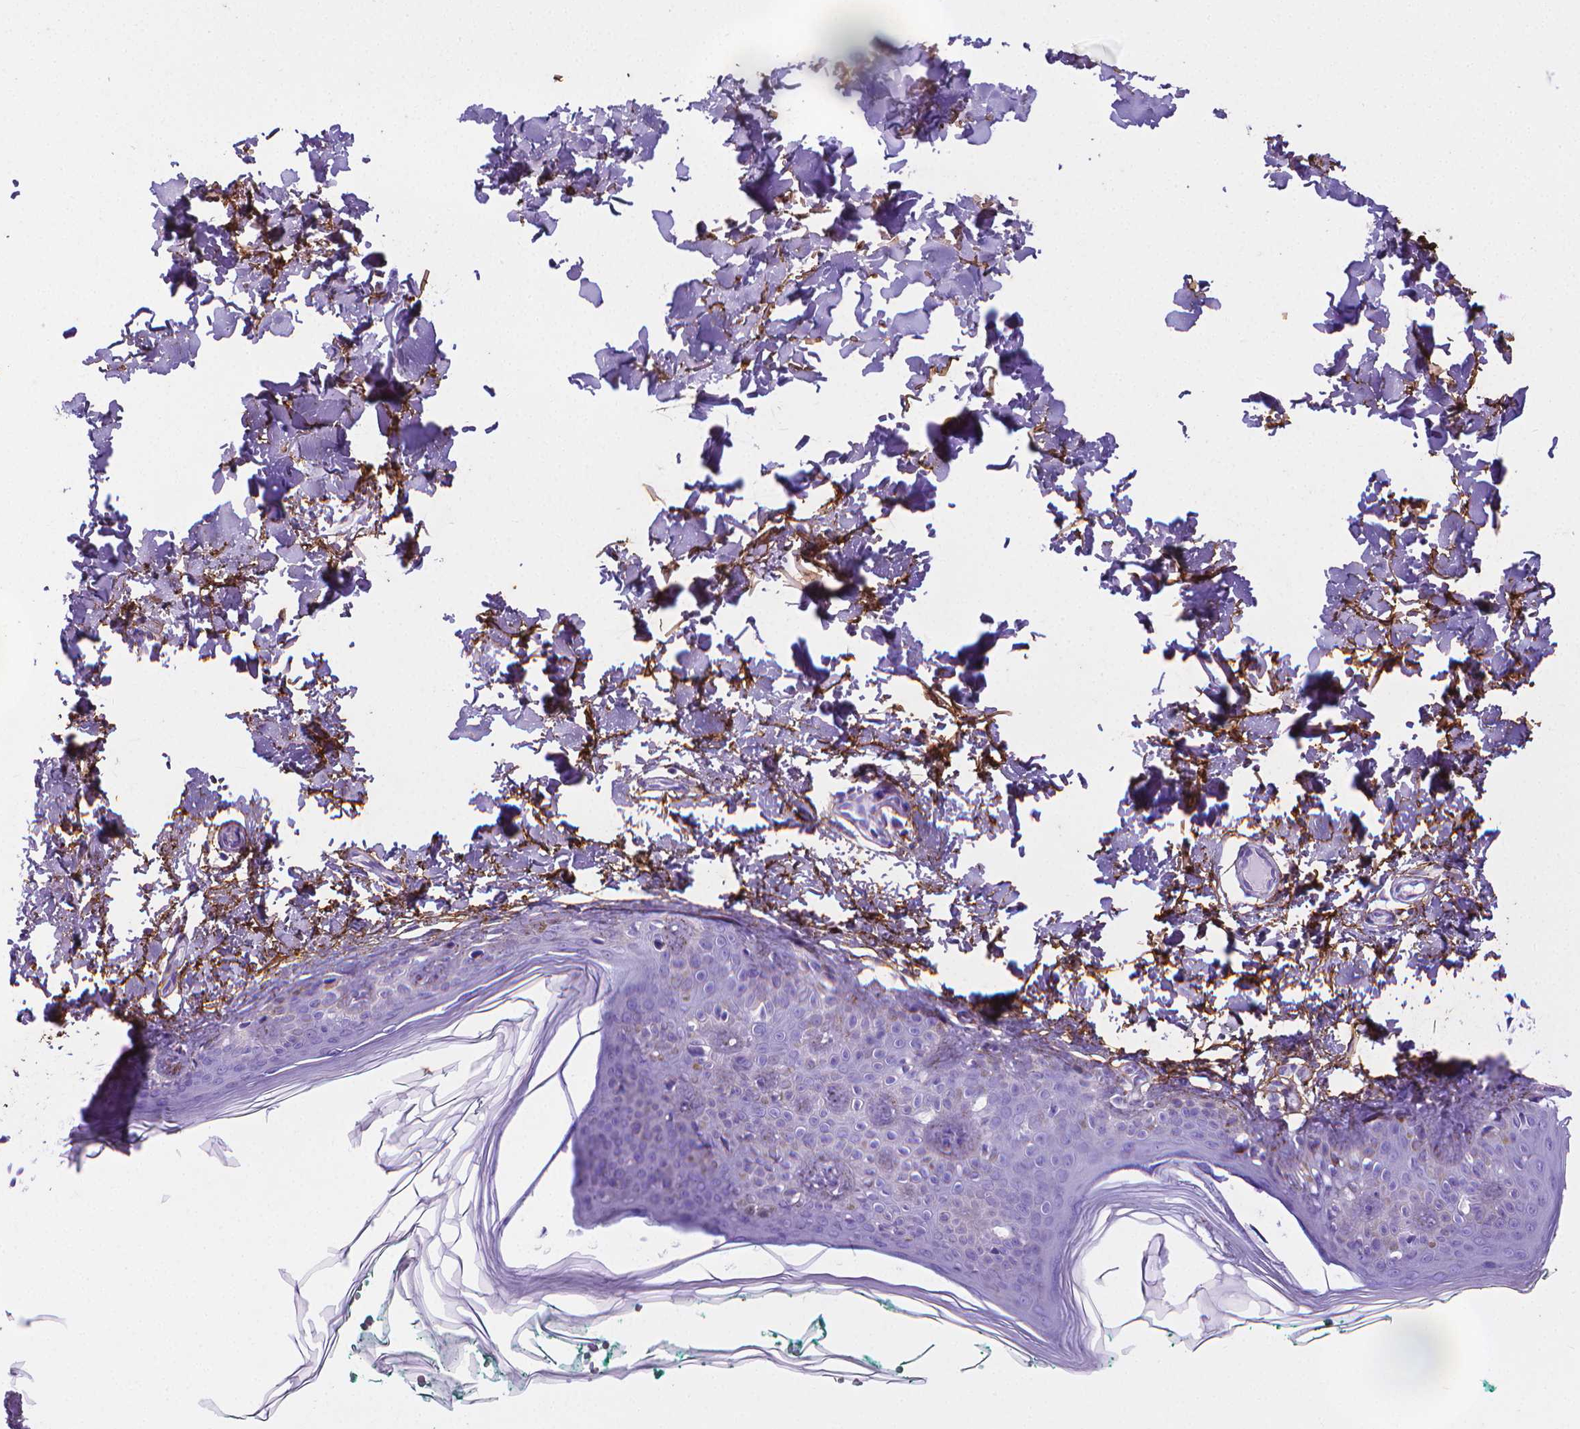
{"staining": {"intensity": "negative", "quantity": "none", "location": "none"}, "tissue": "skin", "cell_type": "Fibroblasts", "image_type": "normal", "snomed": [{"axis": "morphology", "description": "Normal tissue, NOS"}, {"axis": "topography", "description": "Skin"}, {"axis": "topography", "description": "Peripheral nerve tissue"}], "caption": "This image is of benign skin stained with immunohistochemistry to label a protein in brown with the nuclei are counter-stained blue. There is no positivity in fibroblasts.", "gene": "MFAP2", "patient": {"sex": "female", "age": 45}}